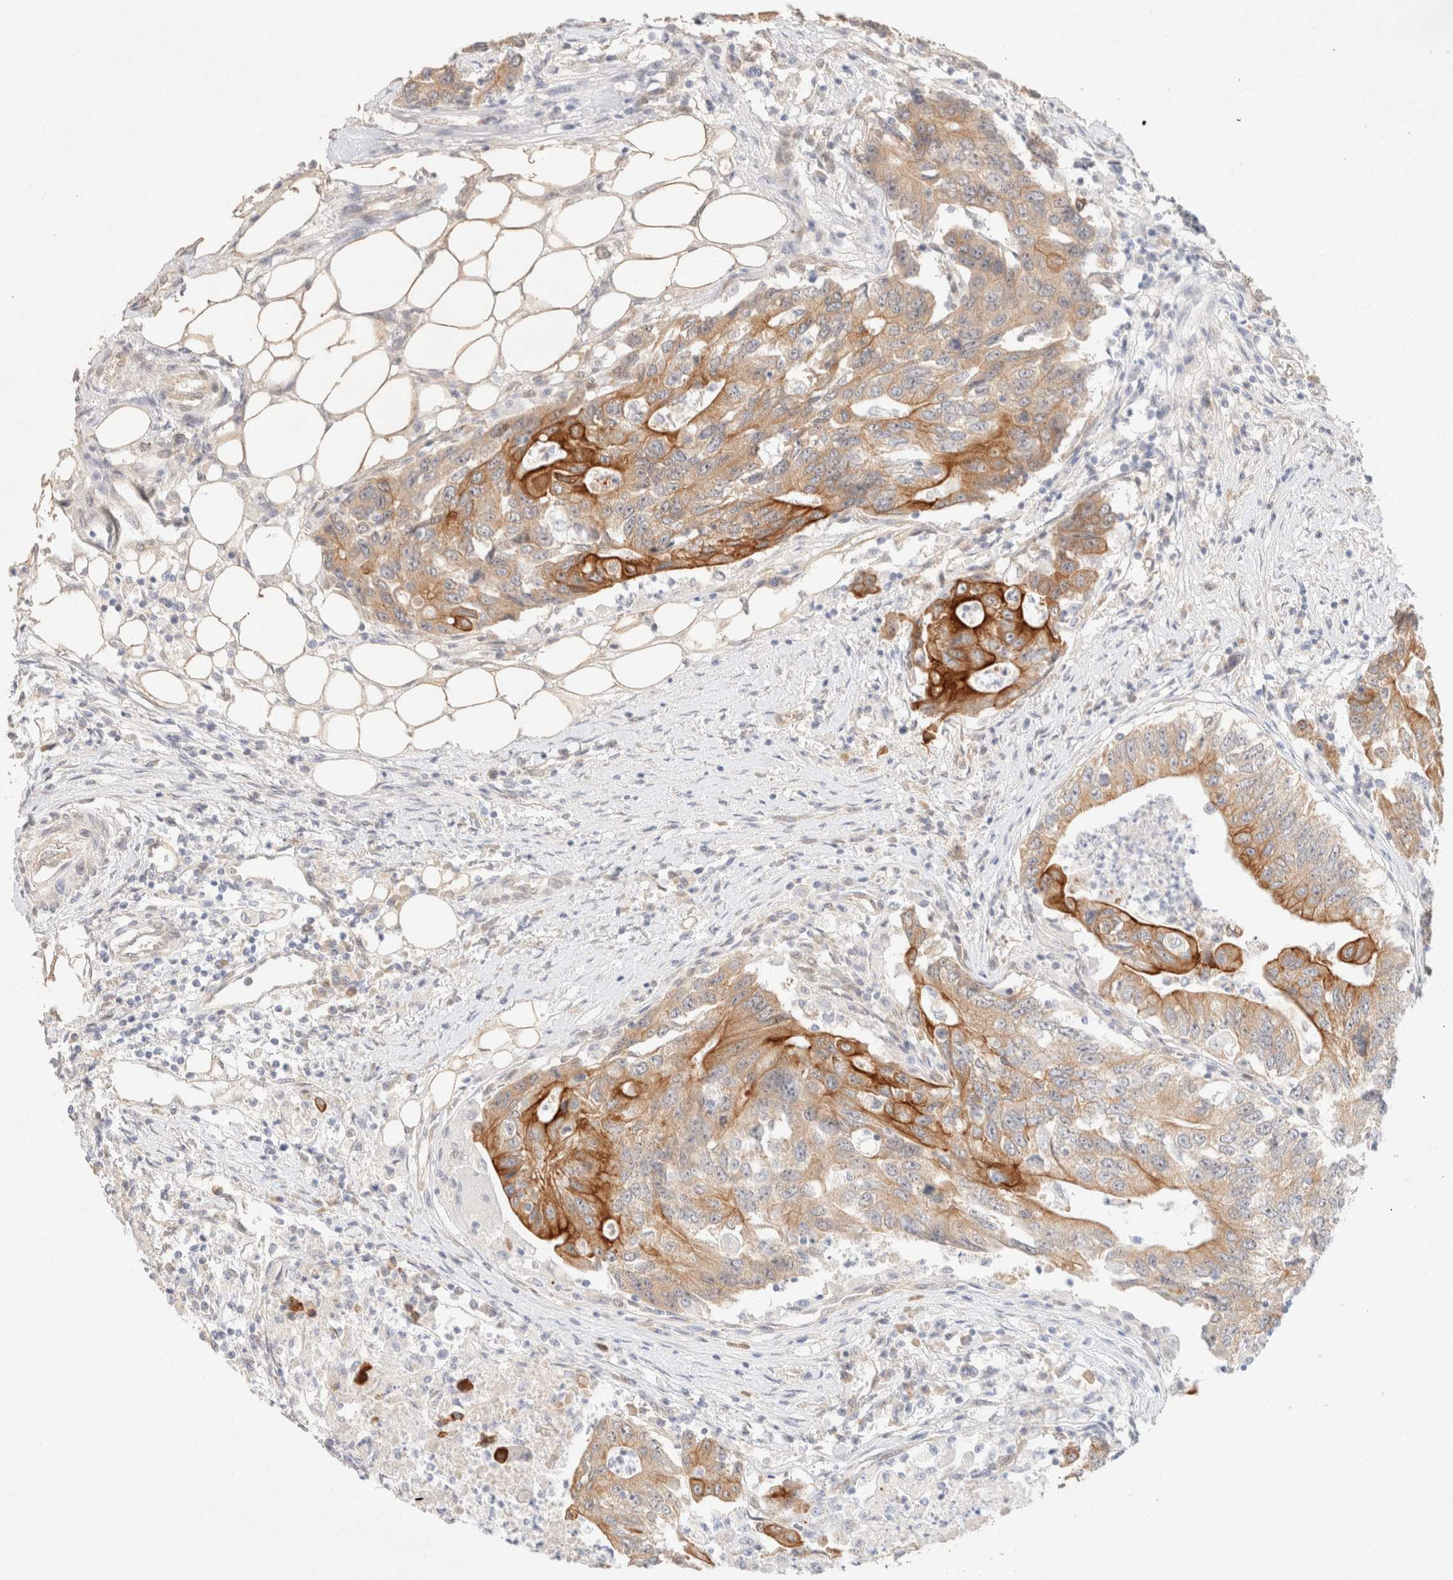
{"staining": {"intensity": "strong", "quantity": "25%-75%", "location": "cytoplasmic/membranous"}, "tissue": "colorectal cancer", "cell_type": "Tumor cells", "image_type": "cancer", "snomed": [{"axis": "morphology", "description": "Adenocarcinoma, NOS"}, {"axis": "topography", "description": "Colon"}], "caption": "DAB immunohistochemical staining of human colorectal adenocarcinoma demonstrates strong cytoplasmic/membranous protein staining in approximately 25%-75% of tumor cells. The staining was performed using DAB (3,3'-diaminobenzidine) to visualize the protein expression in brown, while the nuclei were stained in blue with hematoxylin (Magnification: 20x).", "gene": "CSNK1E", "patient": {"sex": "female", "age": 77}}